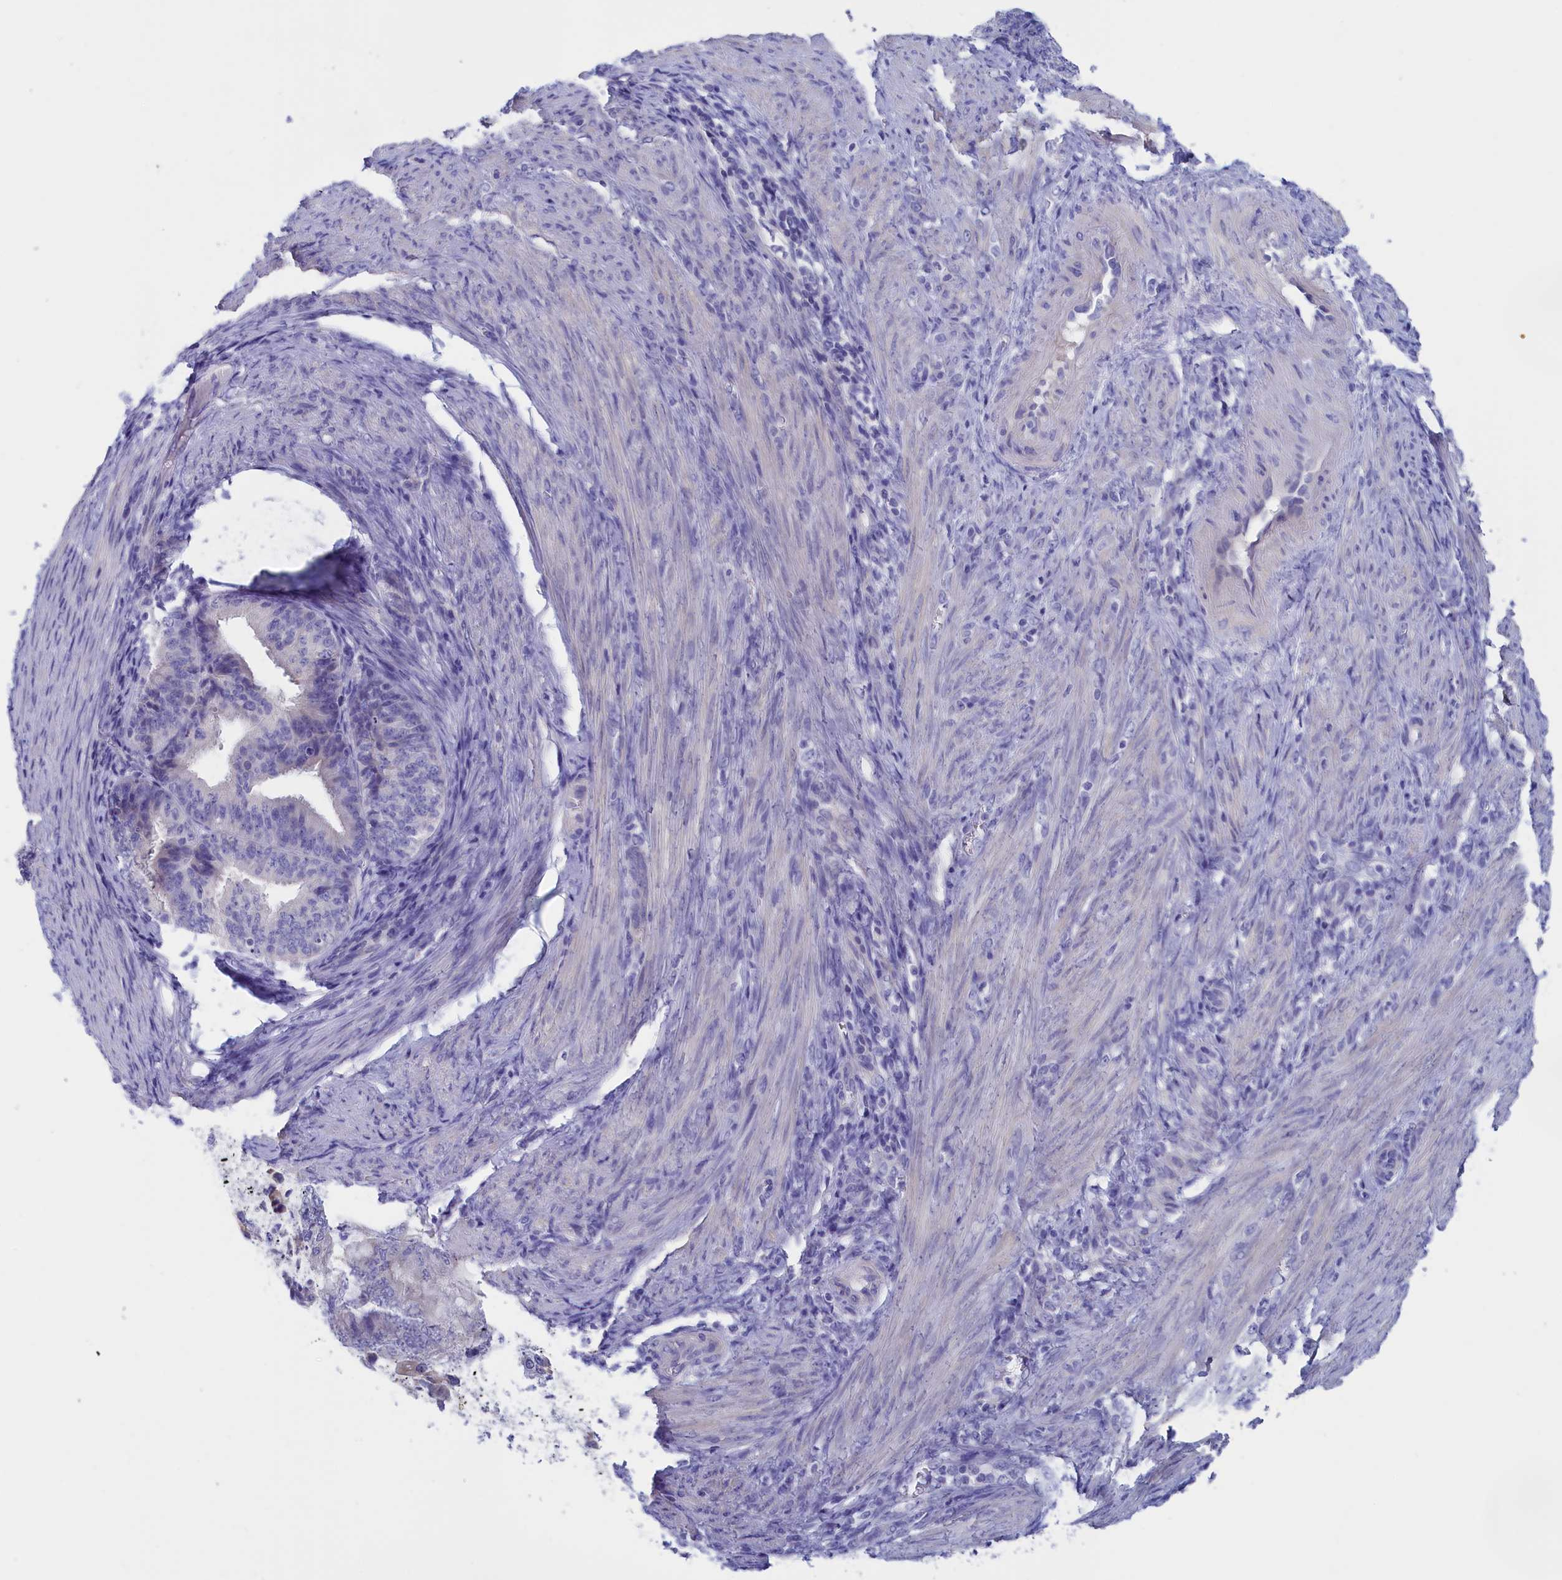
{"staining": {"intensity": "negative", "quantity": "none", "location": "none"}, "tissue": "endometrial cancer", "cell_type": "Tumor cells", "image_type": "cancer", "snomed": [{"axis": "morphology", "description": "Adenocarcinoma, NOS"}, {"axis": "topography", "description": "Endometrium"}], "caption": "The immunohistochemistry (IHC) image has no significant positivity in tumor cells of endometrial adenocarcinoma tissue.", "gene": "ANKRD2", "patient": {"sex": "female", "age": 51}}